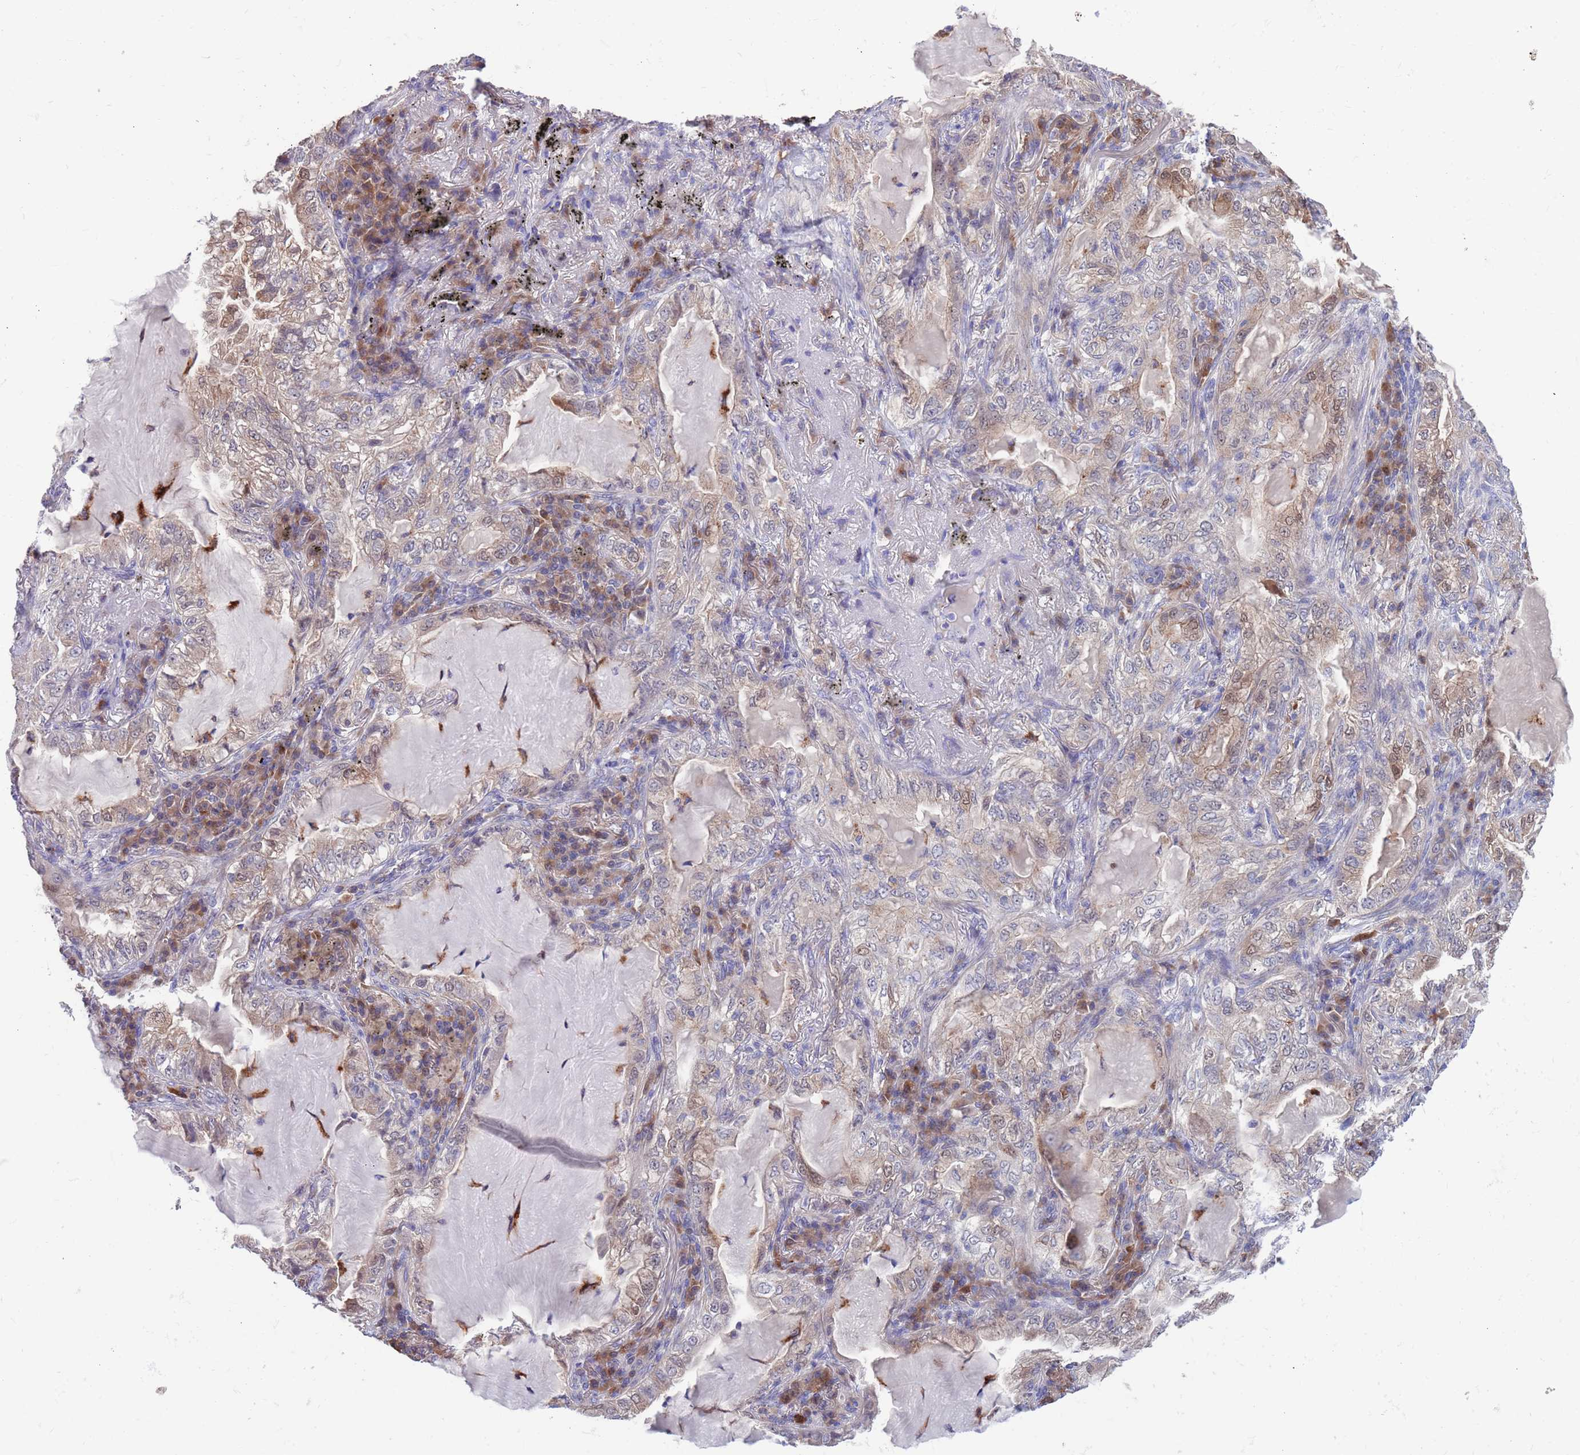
{"staining": {"intensity": "weak", "quantity": "<25%", "location": "cytoplasmic/membranous,nuclear"}, "tissue": "lung cancer", "cell_type": "Tumor cells", "image_type": "cancer", "snomed": [{"axis": "morphology", "description": "Adenocarcinoma, NOS"}, {"axis": "topography", "description": "Lung"}], "caption": "A high-resolution micrograph shows immunohistochemistry staining of lung cancer (adenocarcinoma), which shows no significant positivity in tumor cells. Nuclei are stained in blue.", "gene": "KLHL29", "patient": {"sex": "female", "age": 73}}